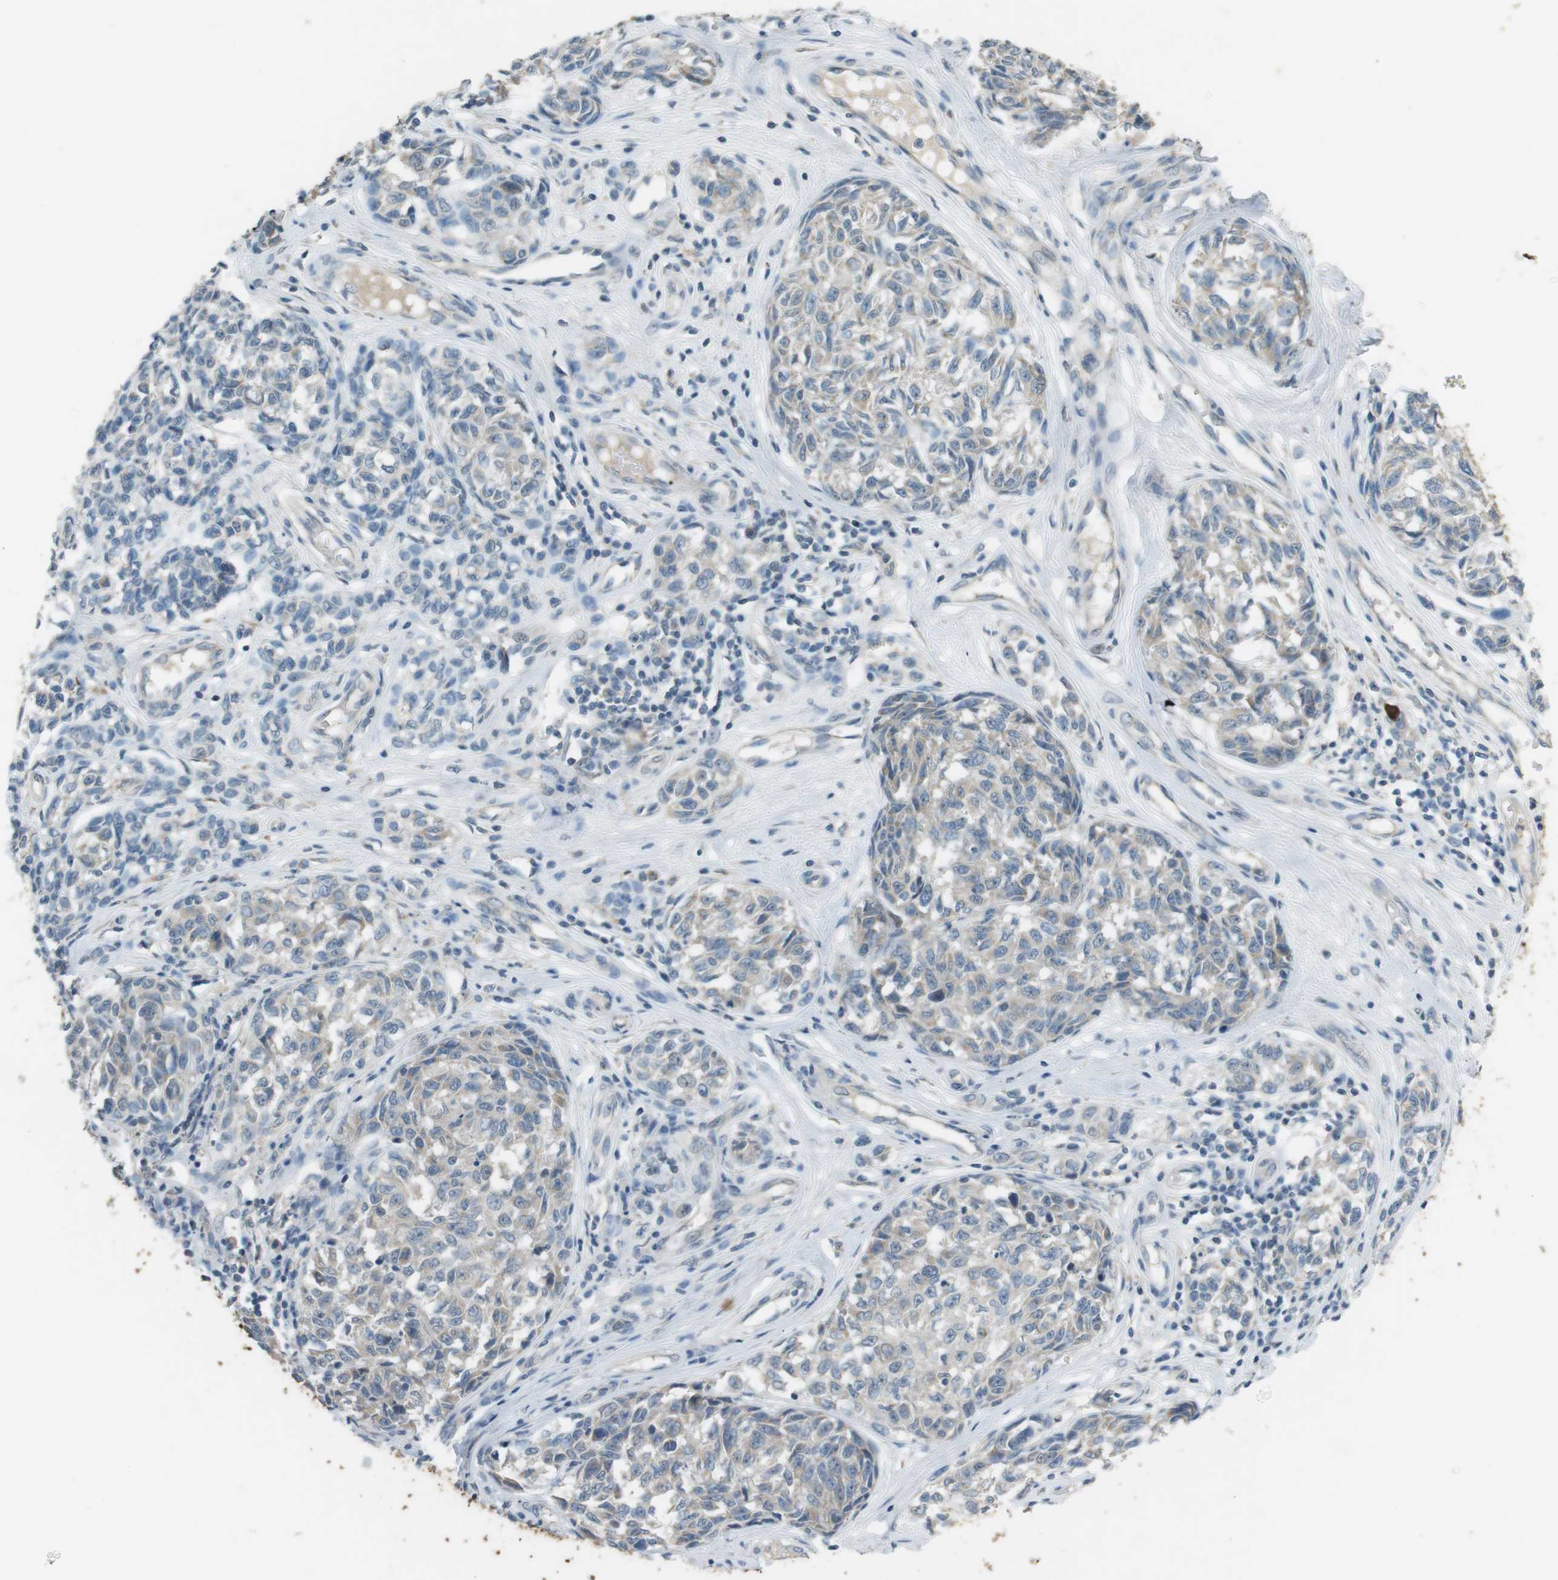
{"staining": {"intensity": "weak", "quantity": ">75%", "location": "cytoplasmic/membranous"}, "tissue": "melanoma", "cell_type": "Tumor cells", "image_type": "cancer", "snomed": [{"axis": "morphology", "description": "Malignant melanoma, NOS"}, {"axis": "topography", "description": "Skin"}], "caption": "Weak cytoplasmic/membranous expression is appreciated in approximately >75% of tumor cells in malignant melanoma. (DAB IHC with brightfield microscopy, high magnification).", "gene": "MUC5B", "patient": {"sex": "female", "age": 64}}